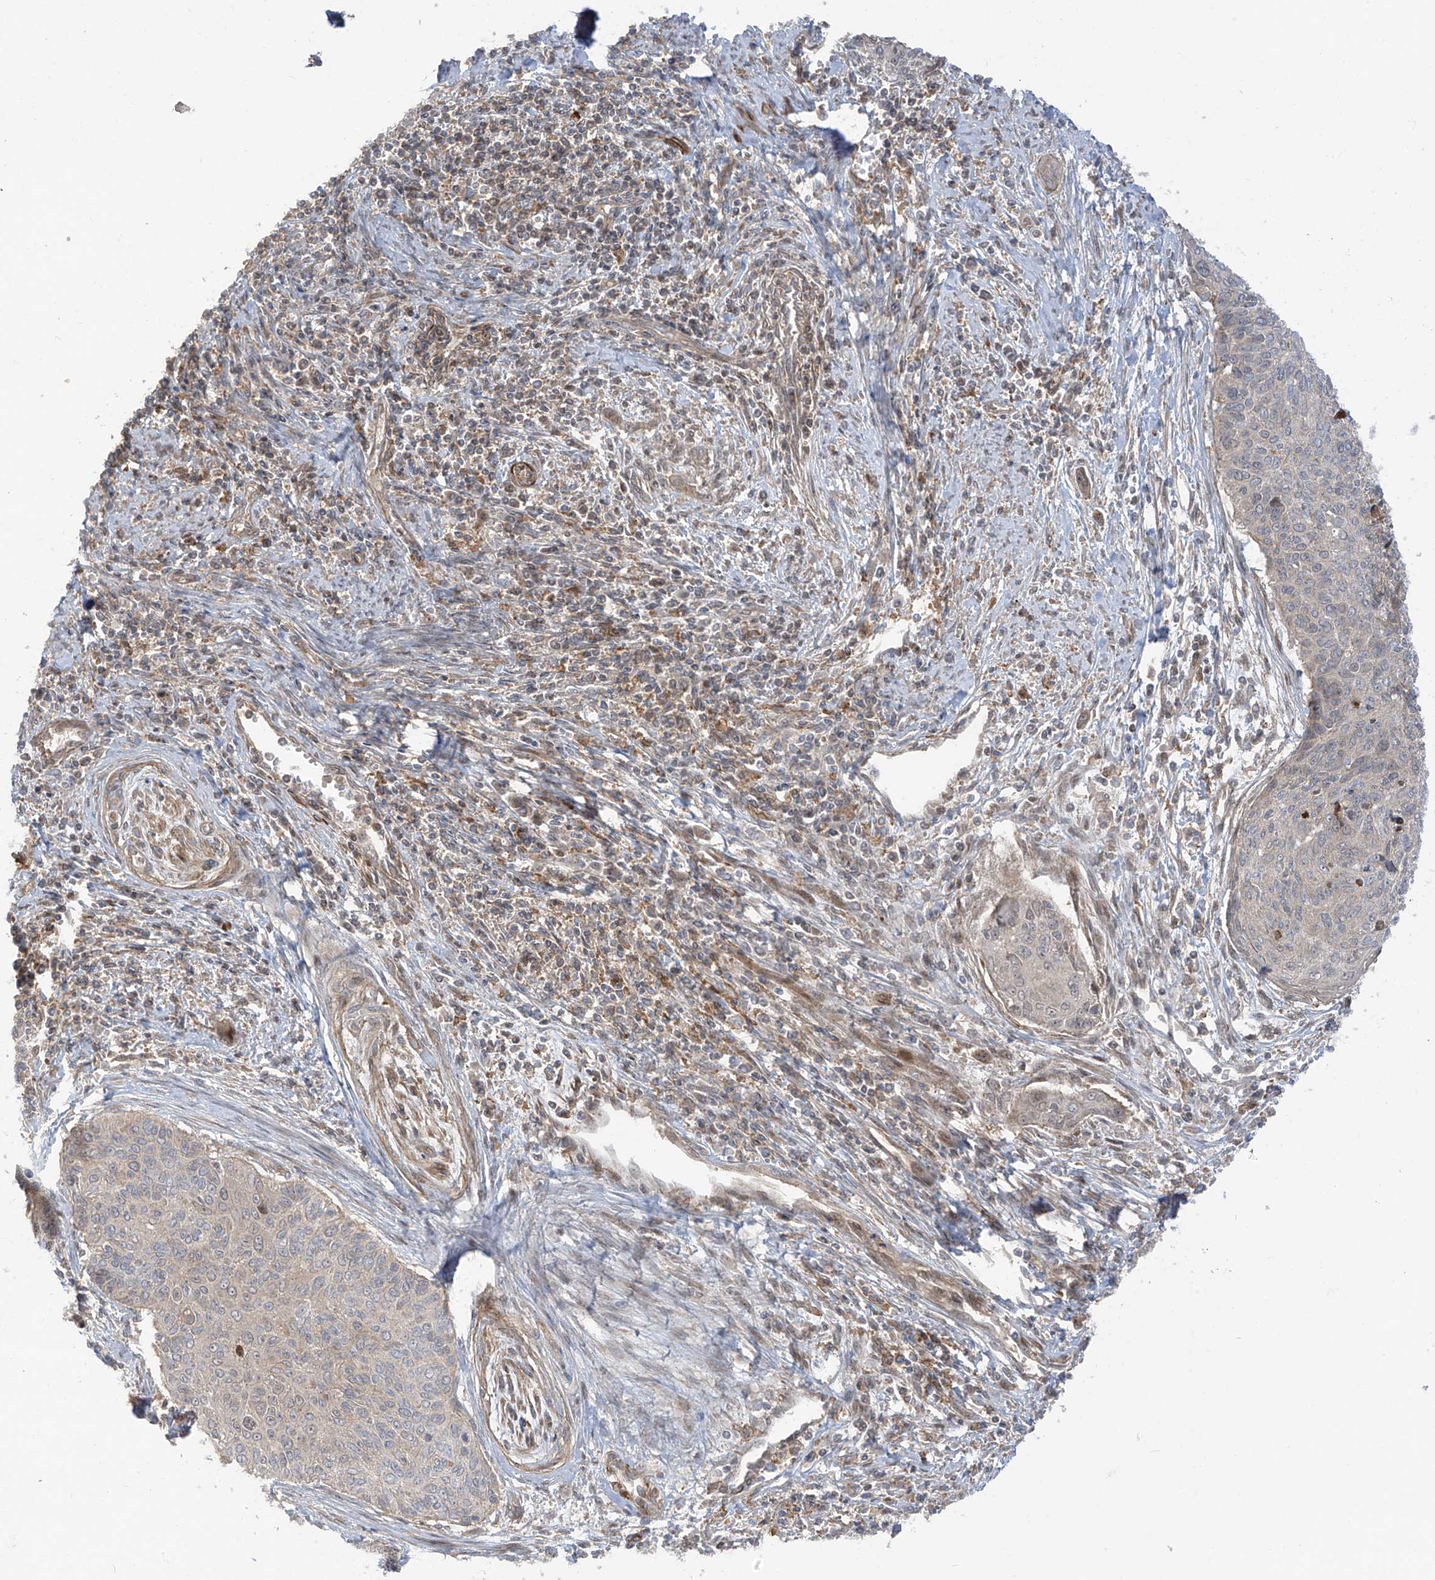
{"staining": {"intensity": "weak", "quantity": "<25%", "location": "cytoplasmic/membranous"}, "tissue": "cervical cancer", "cell_type": "Tumor cells", "image_type": "cancer", "snomed": [{"axis": "morphology", "description": "Squamous cell carcinoma, NOS"}, {"axis": "topography", "description": "Cervix"}], "caption": "There is no significant expression in tumor cells of cervical cancer (squamous cell carcinoma). (DAB immunohistochemistry visualized using brightfield microscopy, high magnification).", "gene": "ENTR1", "patient": {"sex": "female", "age": 55}}